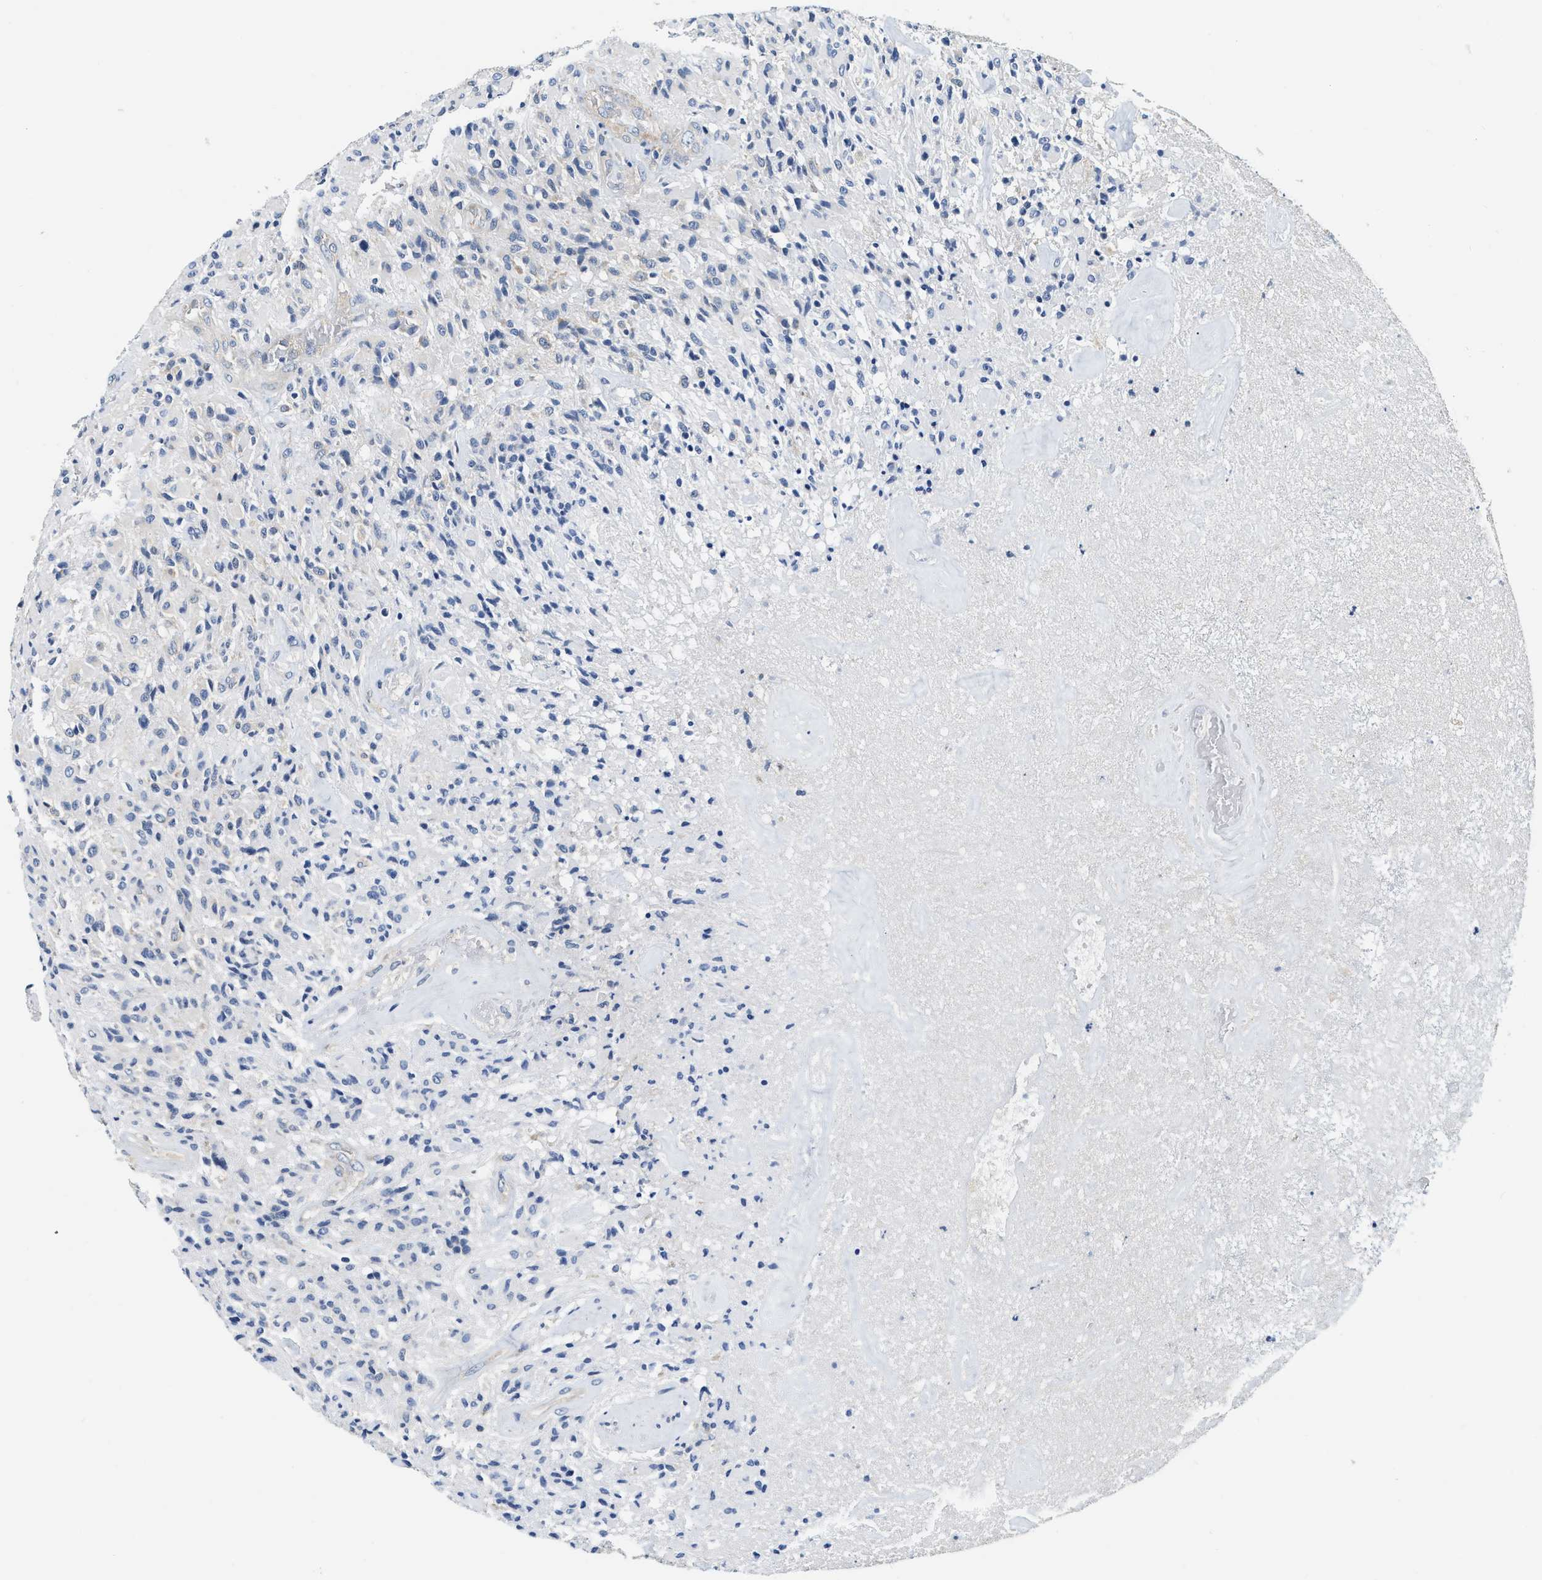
{"staining": {"intensity": "weak", "quantity": "<25%", "location": "cytoplasmic/membranous"}, "tissue": "glioma", "cell_type": "Tumor cells", "image_type": "cancer", "snomed": [{"axis": "morphology", "description": "Glioma, malignant, High grade"}, {"axis": "topography", "description": "Brain"}], "caption": "Immunohistochemistry of human glioma exhibits no expression in tumor cells.", "gene": "EIF2AK2", "patient": {"sex": "male", "age": 71}}